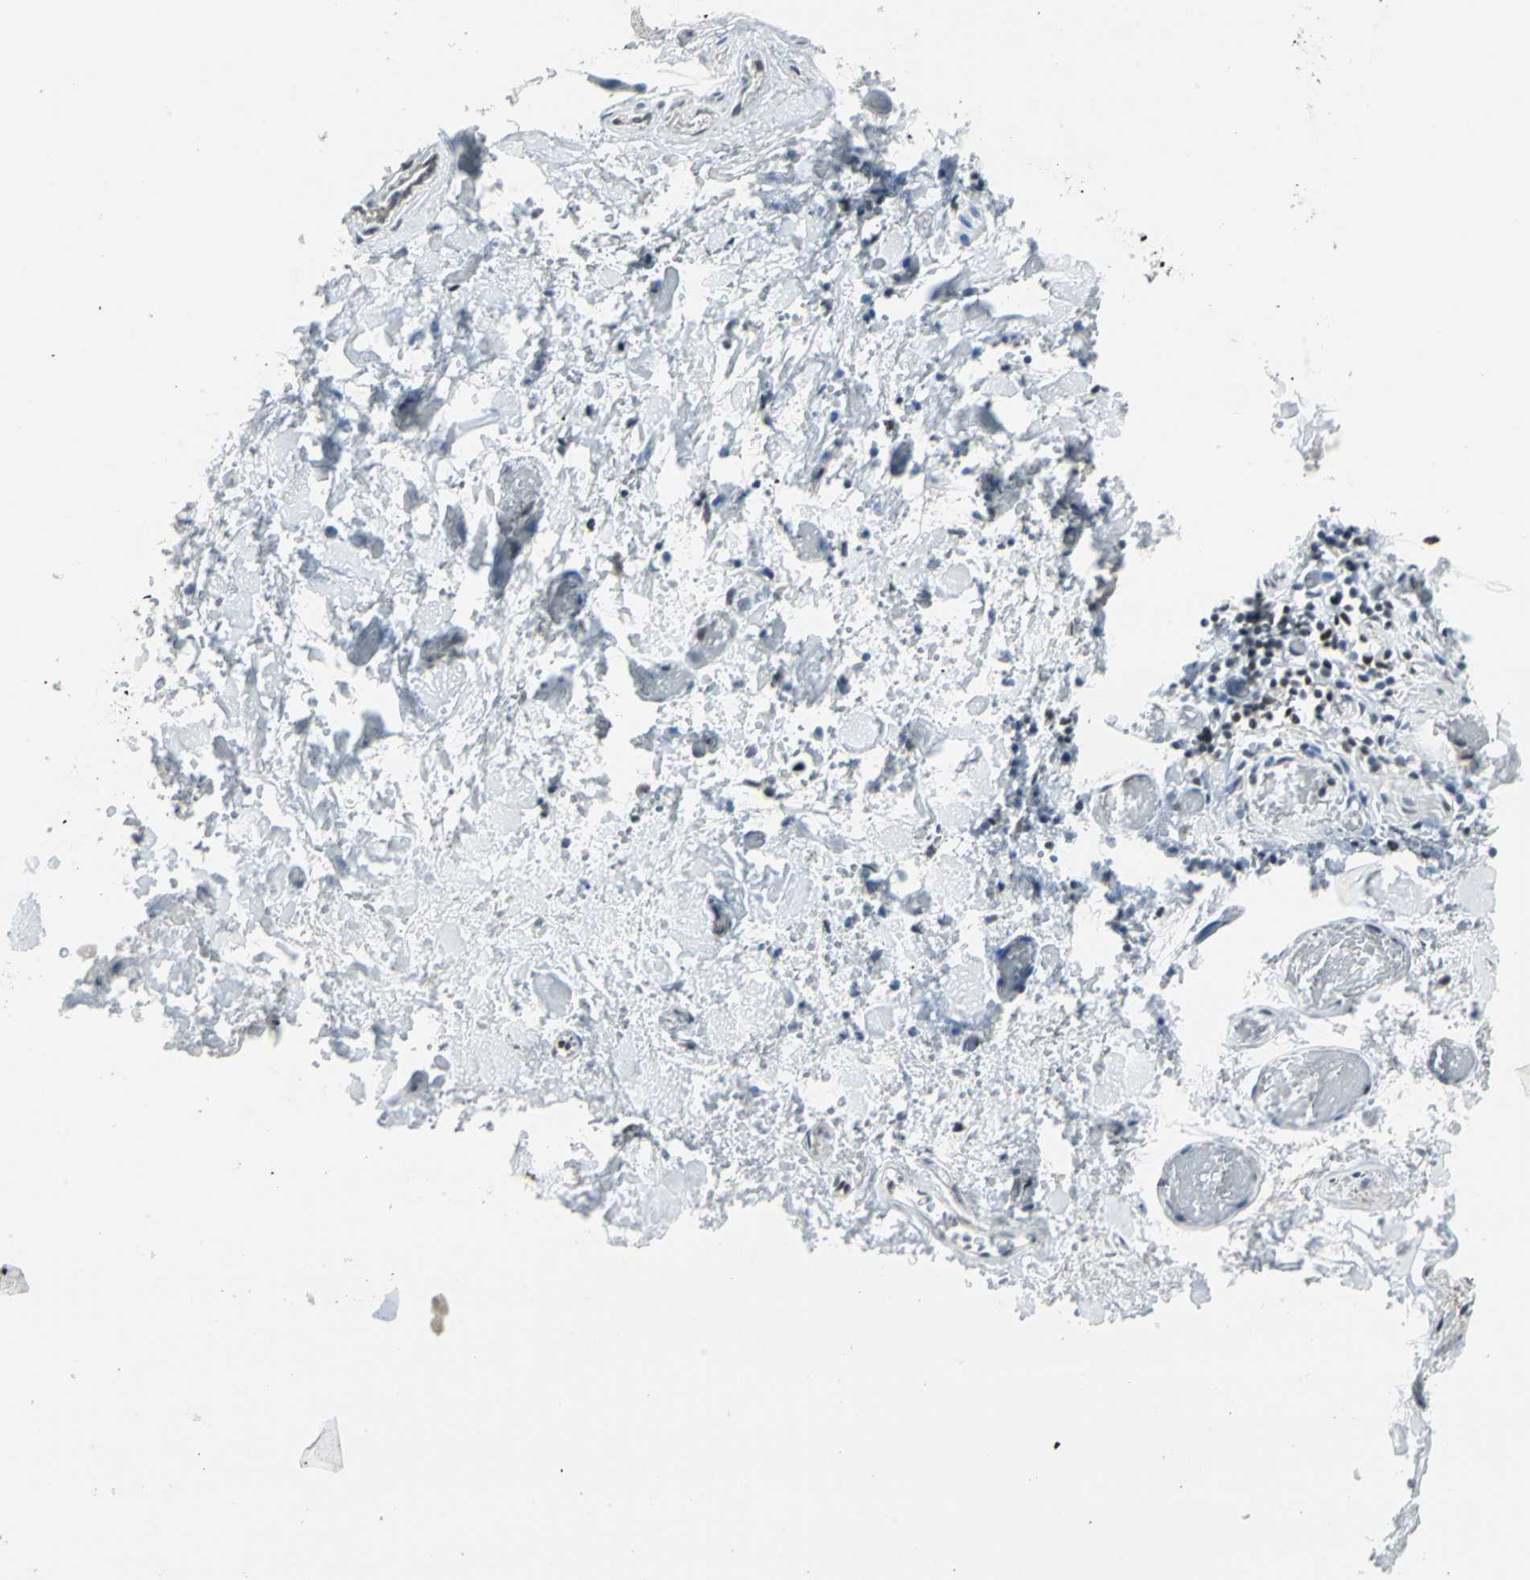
{"staining": {"intensity": "negative", "quantity": "none", "location": "none"}, "tissue": "adipose tissue", "cell_type": "Adipocytes", "image_type": "normal", "snomed": [{"axis": "morphology", "description": "Normal tissue, NOS"}, {"axis": "morphology", "description": "Cholangiocarcinoma"}, {"axis": "topography", "description": "Liver"}, {"axis": "topography", "description": "Peripheral nerve tissue"}], "caption": "IHC histopathology image of benign human adipose tissue stained for a protein (brown), which displays no staining in adipocytes.", "gene": "ADNP", "patient": {"sex": "male", "age": 50}}